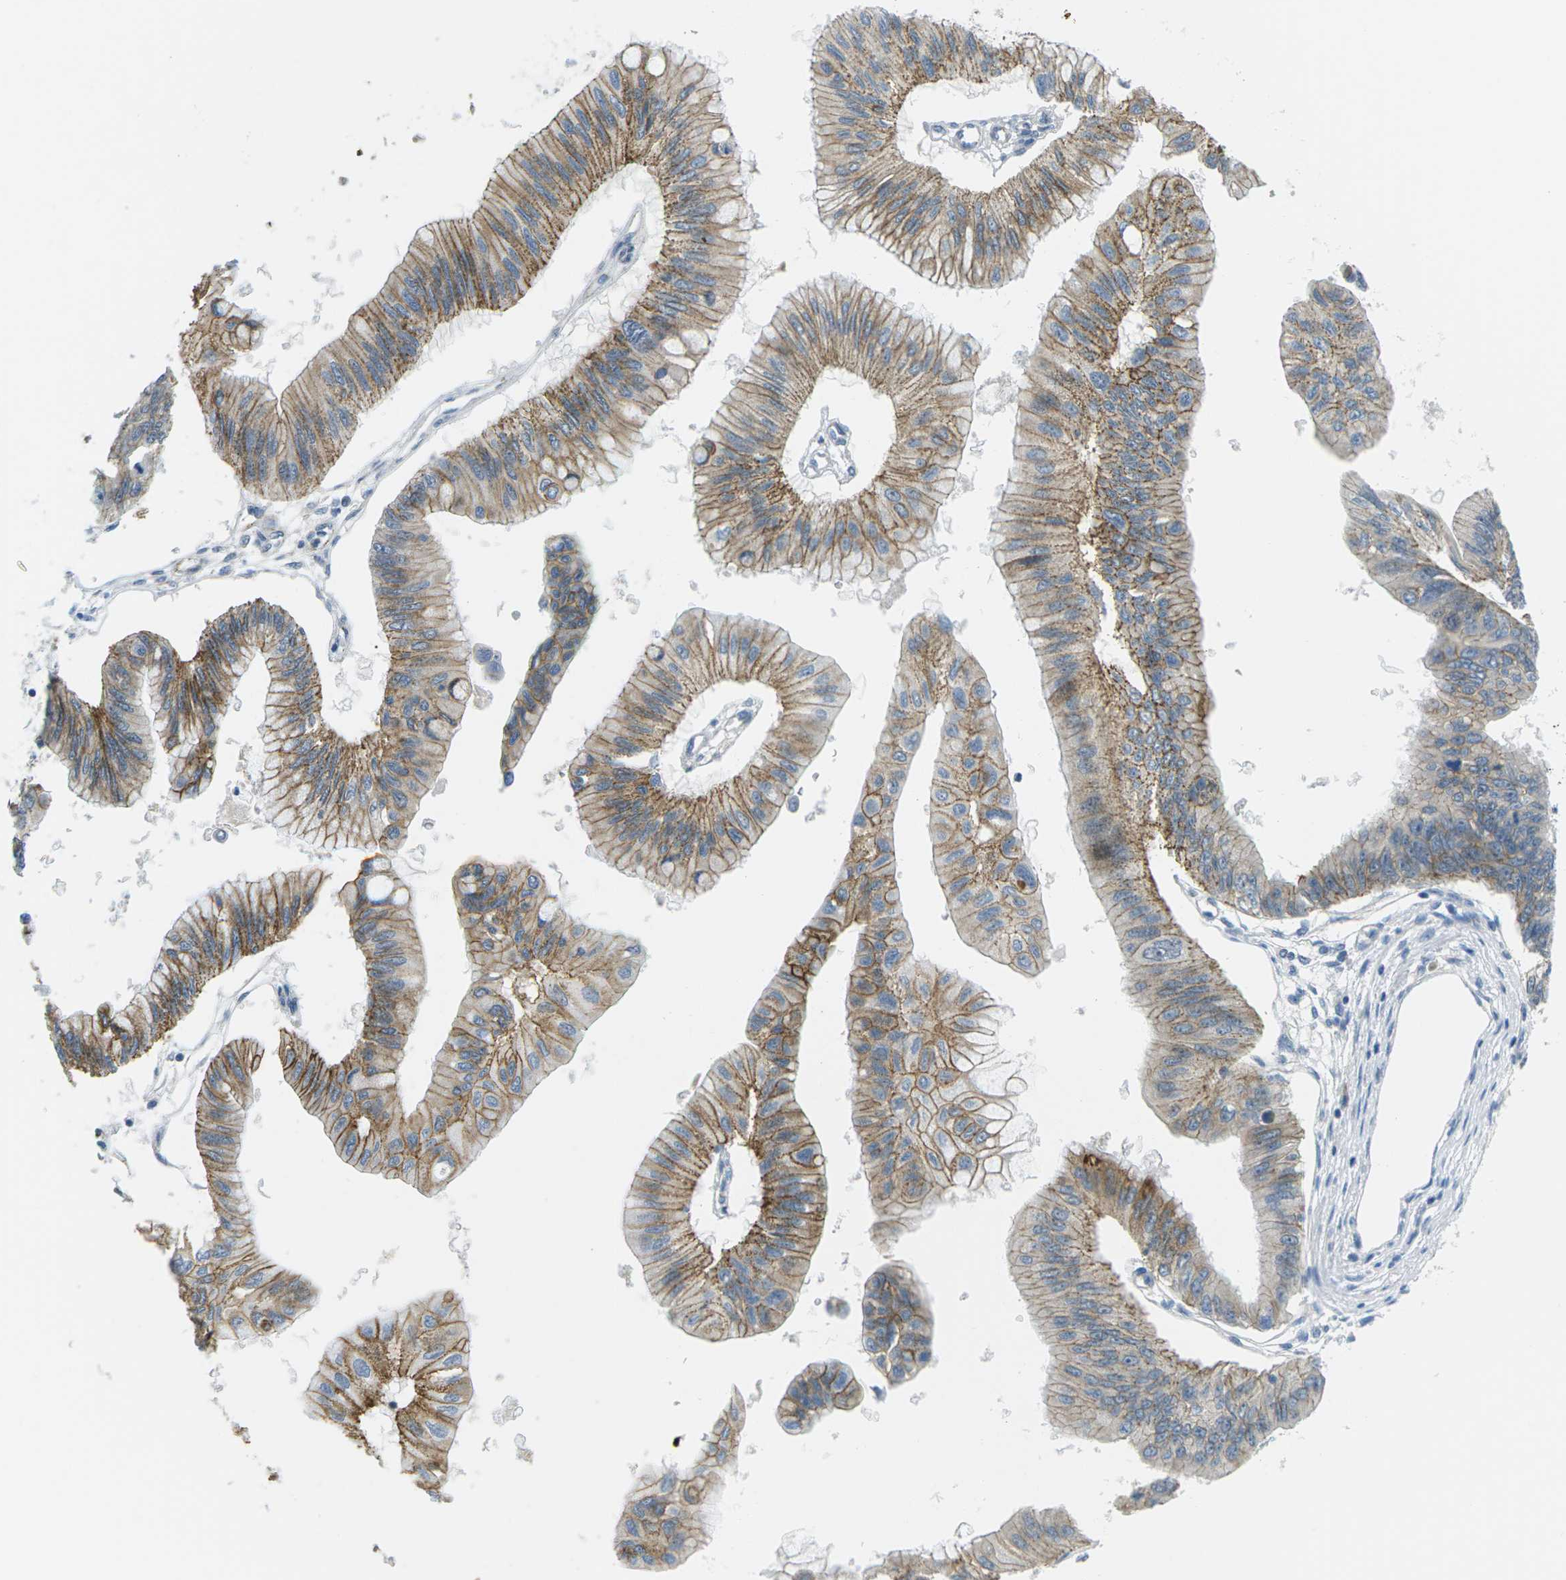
{"staining": {"intensity": "moderate", "quantity": ">75%", "location": "cytoplasmic/membranous"}, "tissue": "pancreatic cancer", "cell_type": "Tumor cells", "image_type": "cancer", "snomed": [{"axis": "morphology", "description": "Adenocarcinoma, NOS"}, {"axis": "topography", "description": "Pancreas"}], "caption": "Pancreatic adenocarcinoma was stained to show a protein in brown. There is medium levels of moderate cytoplasmic/membranous expression in about >75% of tumor cells. The staining is performed using DAB brown chromogen to label protein expression. The nuclei are counter-stained blue using hematoxylin.", "gene": "CTNND1", "patient": {"sex": "female", "age": 77}}